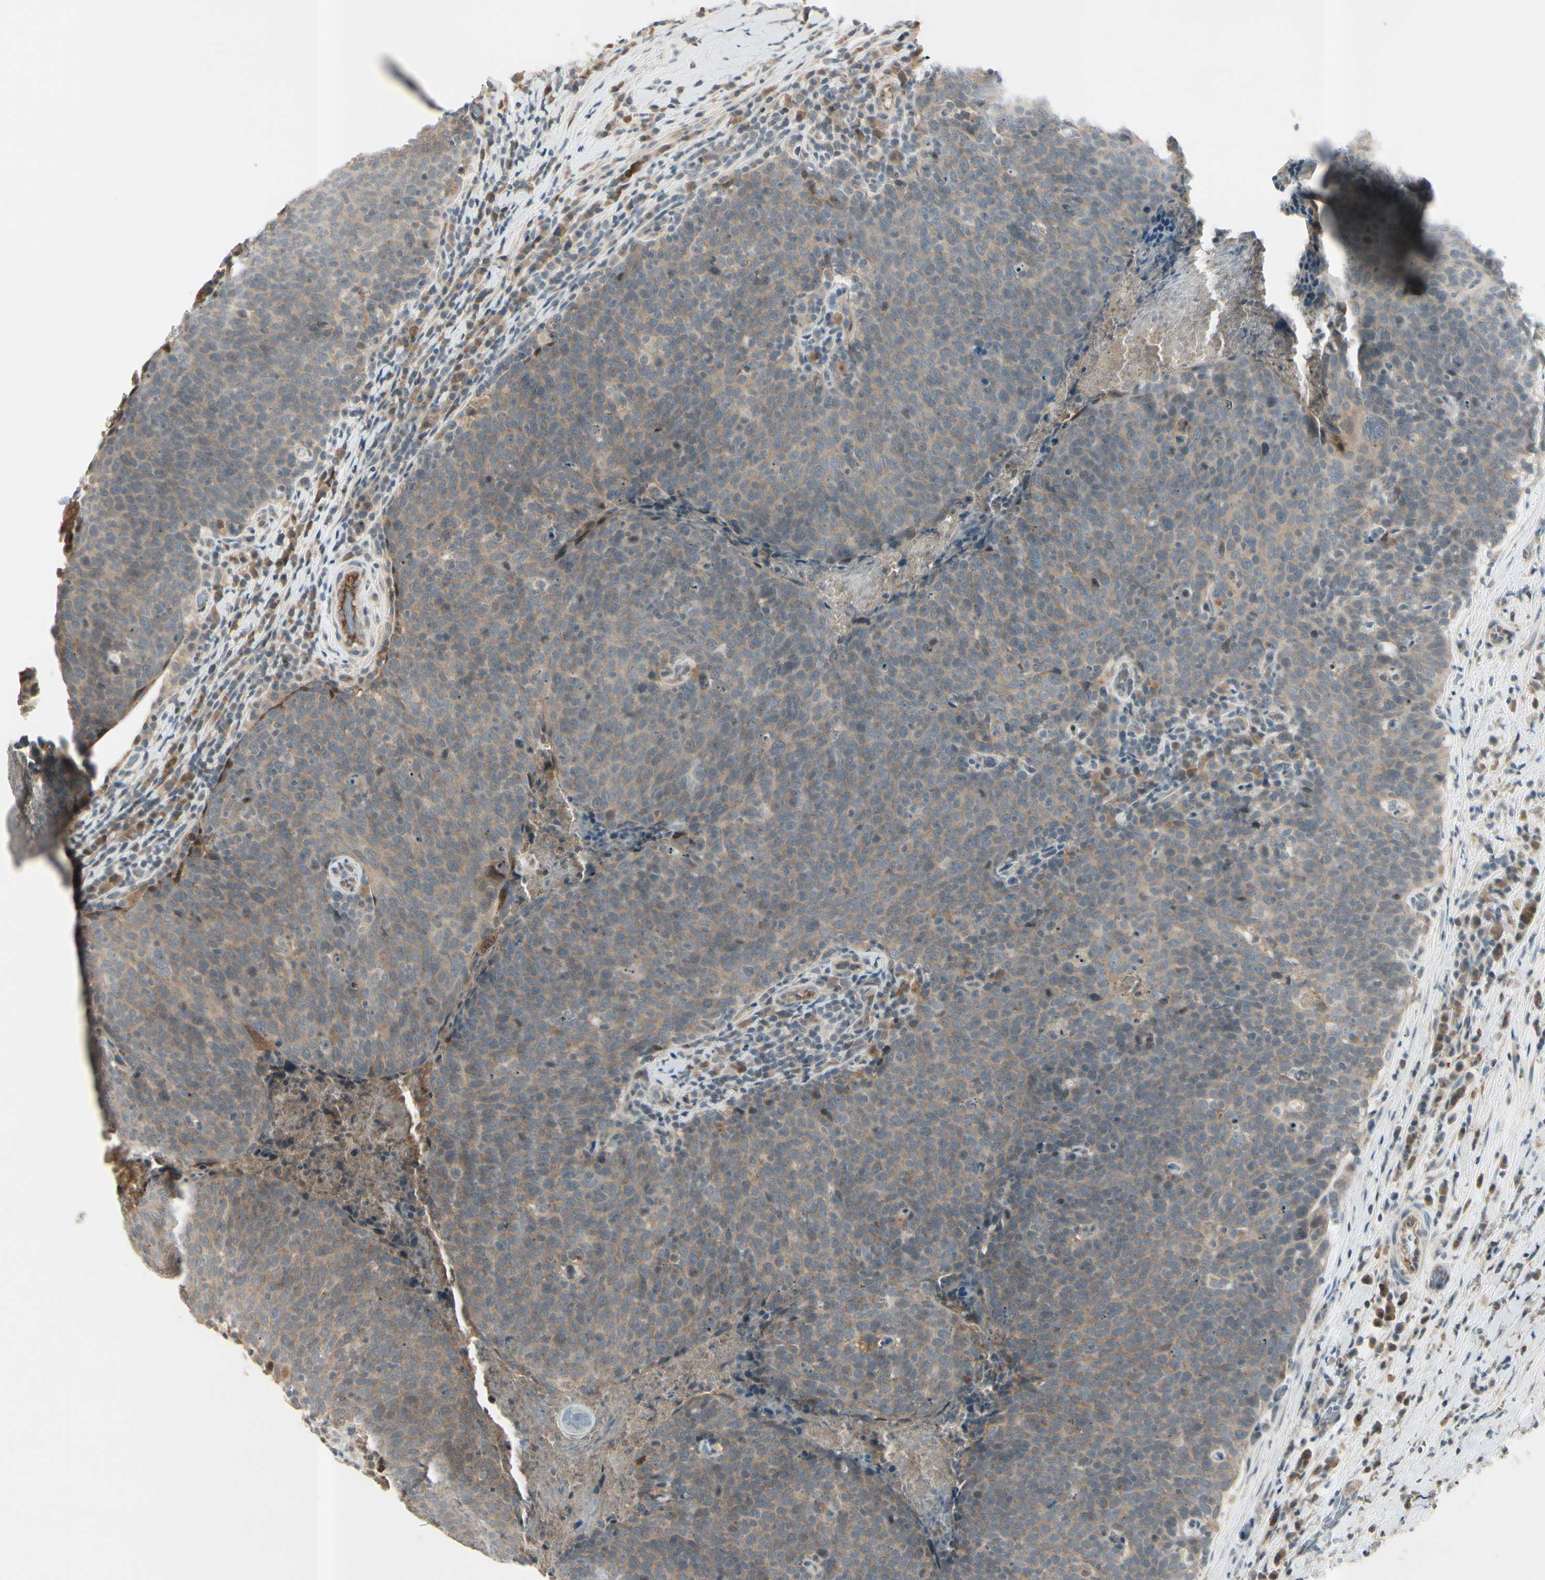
{"staining": {"intensity": "weak", "quantity": ">75%", "location": "cytoplasmic/membranous"}, "tissue": "head and neck cancer", "cell_type": "Tumor cells", "image_type": "cancer", "snomed": [{"axis": "morphology", "description": "Squamous cell carcinoma, NOS"}, {"axis": "morphology", "description": "Squamous cell carcinoma, metastatic, NOS"}, {"axis": "topography", "description": "Lymph node"}, {"axis": "topography", "description": "Head-Neck"}], "caption": "Immunohistochemical staining of metastatic squamous cell carcinoma (head and neck) shows low levels of weak cytoplasmic/membranous protein staining in approximately >75% of tumor cells.", "gene": "ICAM5", "patient": {"sex": "male", "age": 62}}